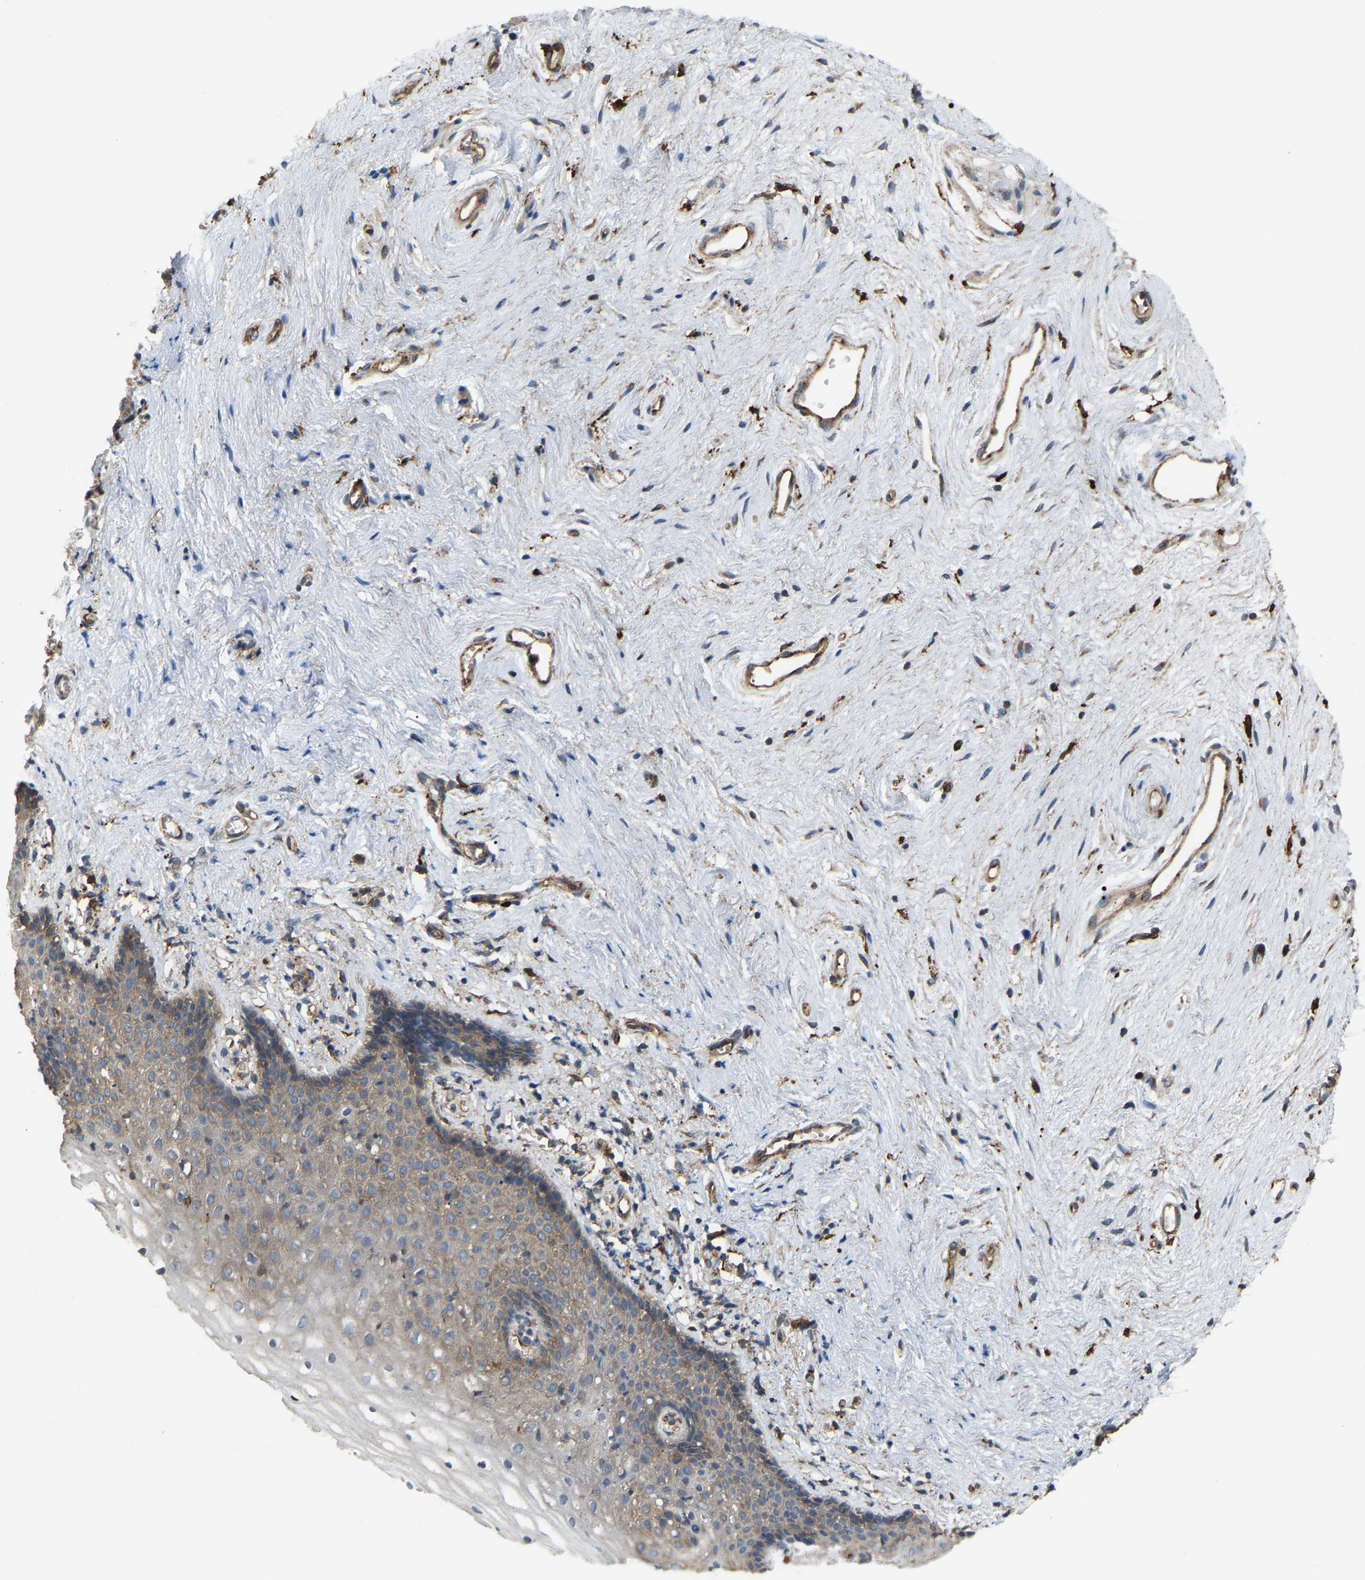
{"staining": {"intensity": "weak", "quantity": "25%-75%", "location": "cytoplasmic/membranous"}, "tissue": "vagina", "cell_type": "Squamous epithelial cells", "image_type": "normal", "snomed": [{"axis": "morphology", "description": "Normal tissue, NOS"}, {"axis": "topography", "description": "Vagina"}], "caption": "Squamous epithelial cells show weak cytoplasmic/membranous positivity in approximately 25%-75% of cells in unremarkable vagina.", "gene": "PICALM", "patient": {"sex": "female", "age": 44}}